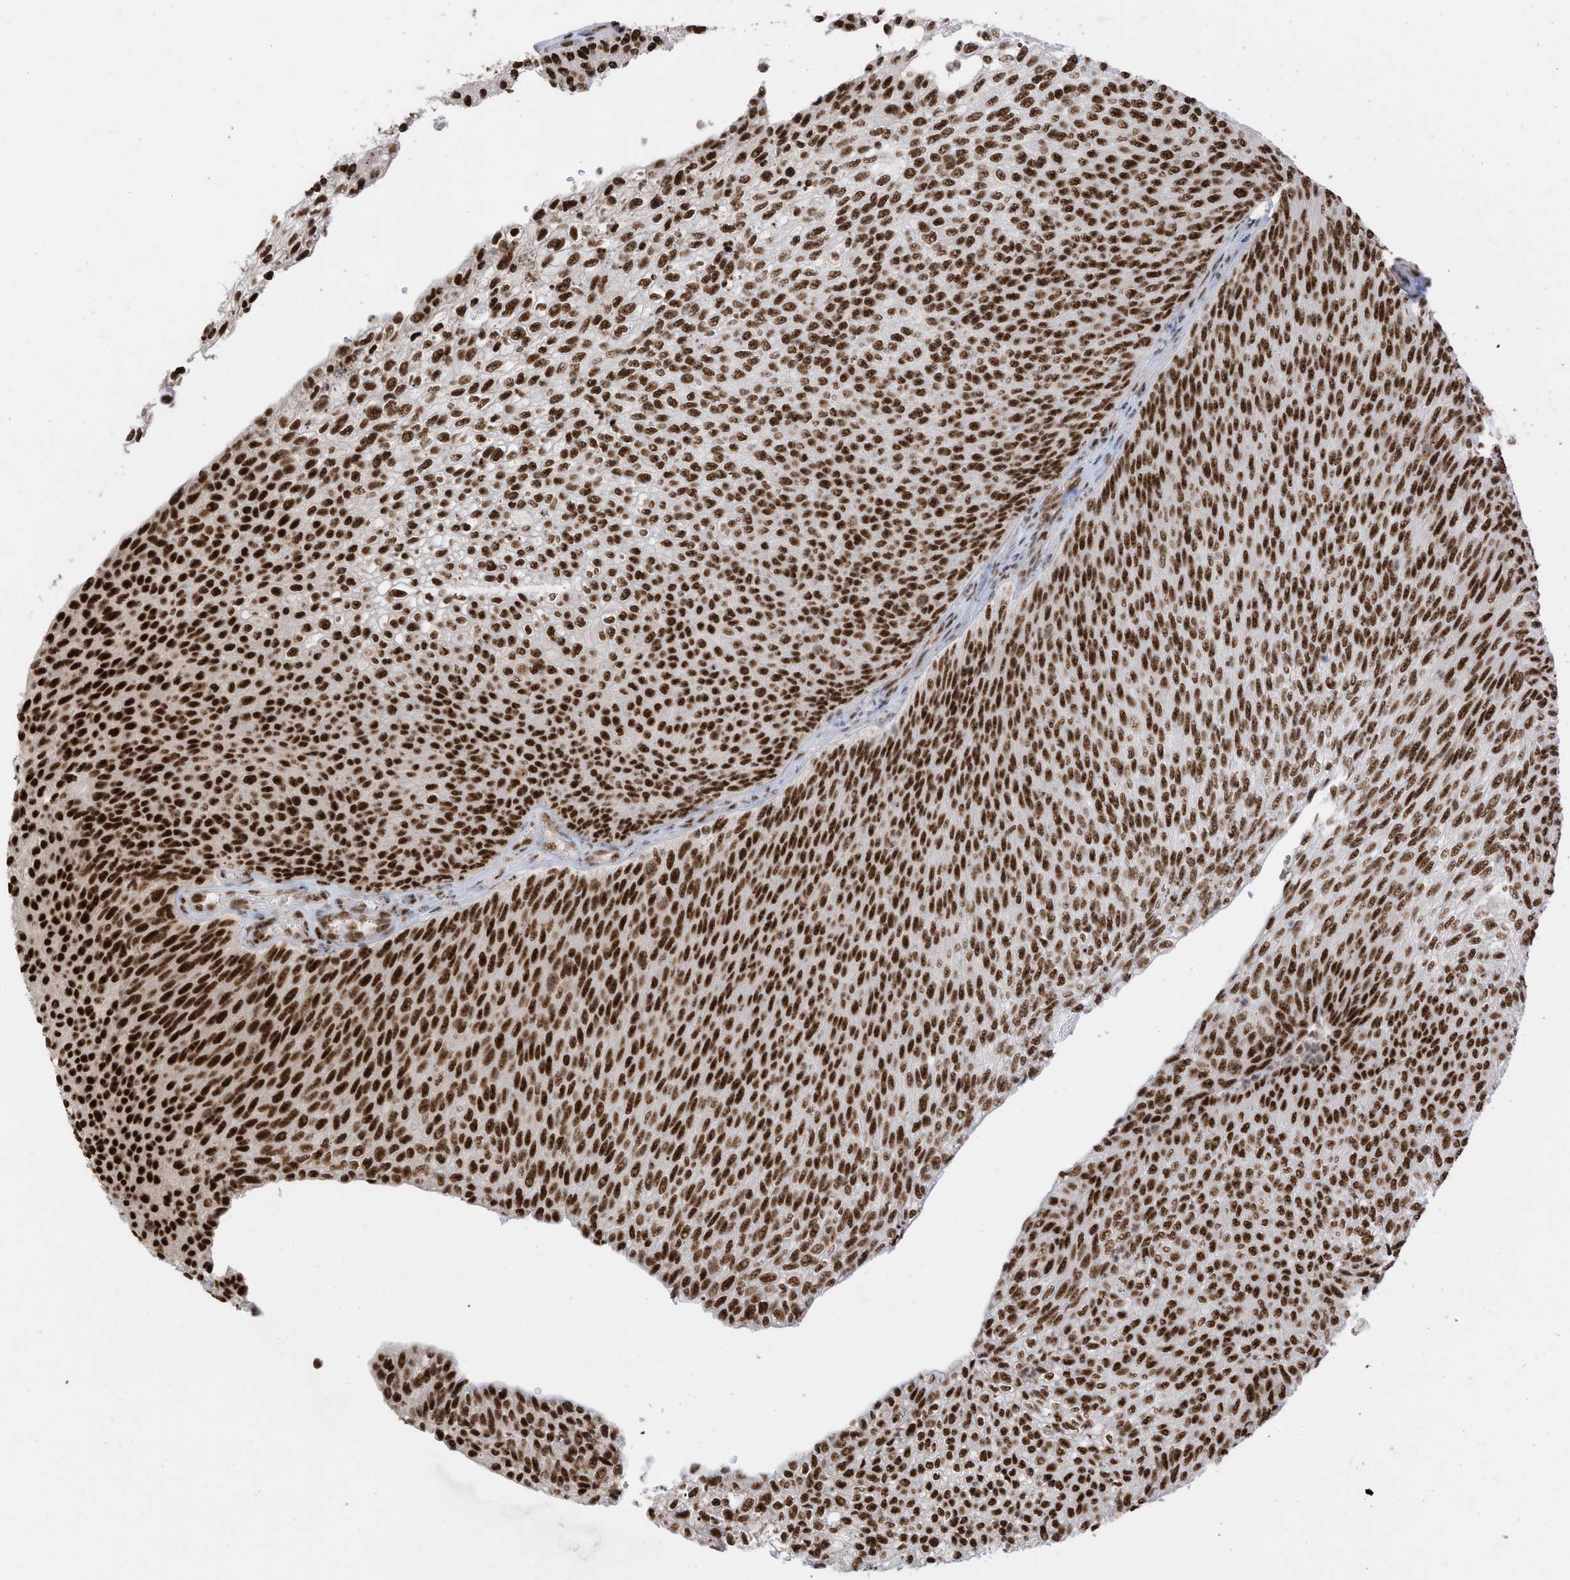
{"staining": {"intensity": "strong", "quantity": ">75%", "location": "nuclear"}, "tissue": "urothelial cancer", "cell_type": "Tumor cells", "image_type": "cancer", "snomed": [{"axis": "morphology", "description": "Urothelial carcinoma, Low grade"}, {"axis": "topography", "description": "Urinary bladder"}], "caption": "A high amount of strong nuclear positivity is appreciated in approximately >75% of tumor cells in urothelial cancer tissue. (DAB = brown stain, brightfield microscopy at high magnification).", "gene": "SF3A3", "patient": {"sex": "female", "age": 79}}